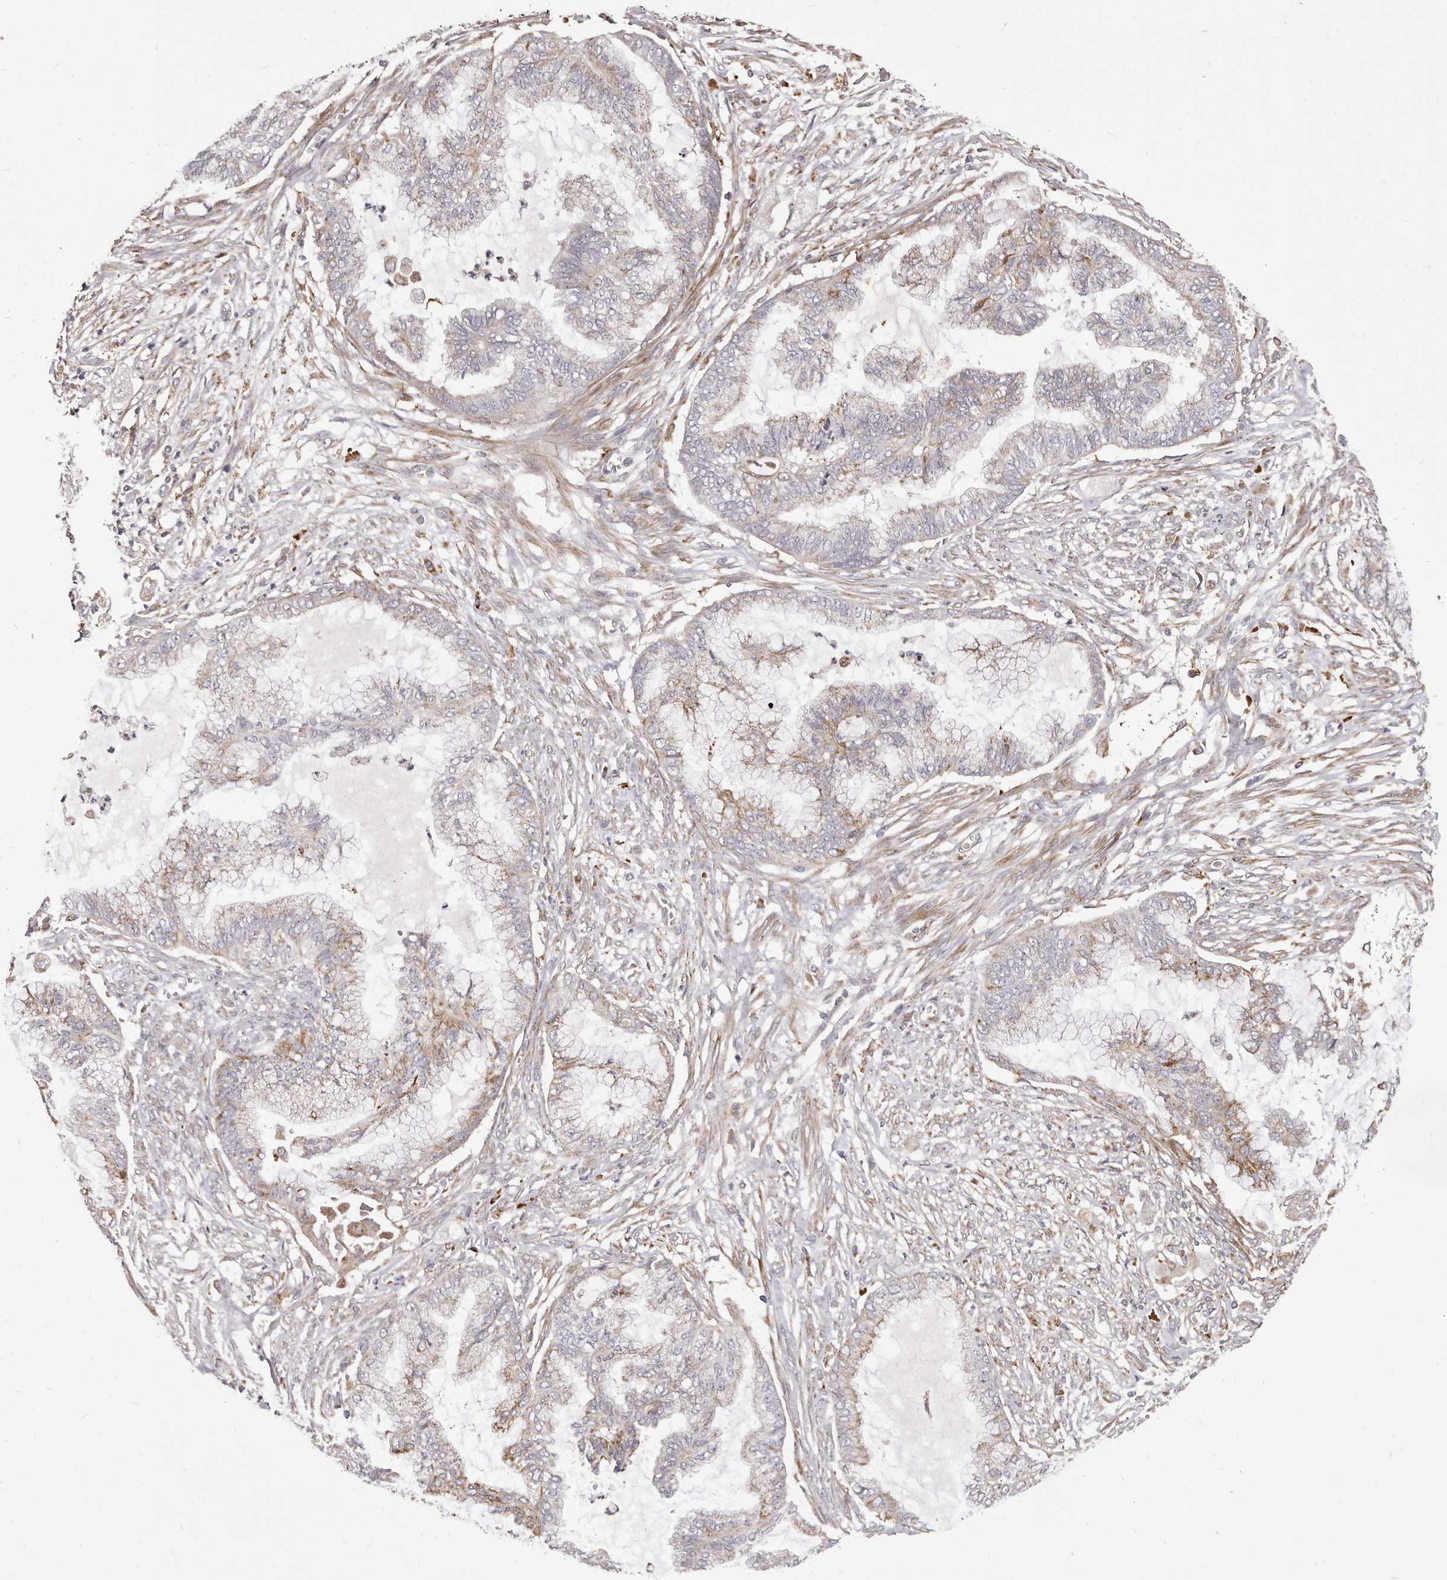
{"staining": {"intensity": "weak", "quantity": "25%-75%", "location": "cytoplasmic/membranous"}, "tissue": "endometrial cancer", "cell_type": "Tumor cells", "image_type": "cancer", "snomed": [{"axis": "morphology", "description": "Adenocarcinoma, NOS"}, {"axis": "topography", "description": "Endometrium"}], "caption": "Immunohistochemical staining of endometrial adenocarcinoma exhibits low levels of weak cytoplasmic/membranous staining in about 25%-75% of tumor cells. (Brightfield microscopy of DAB IHC at high magnification).", "gene": "ALPK1", "patient": {"sex": "female", "age": 86}}